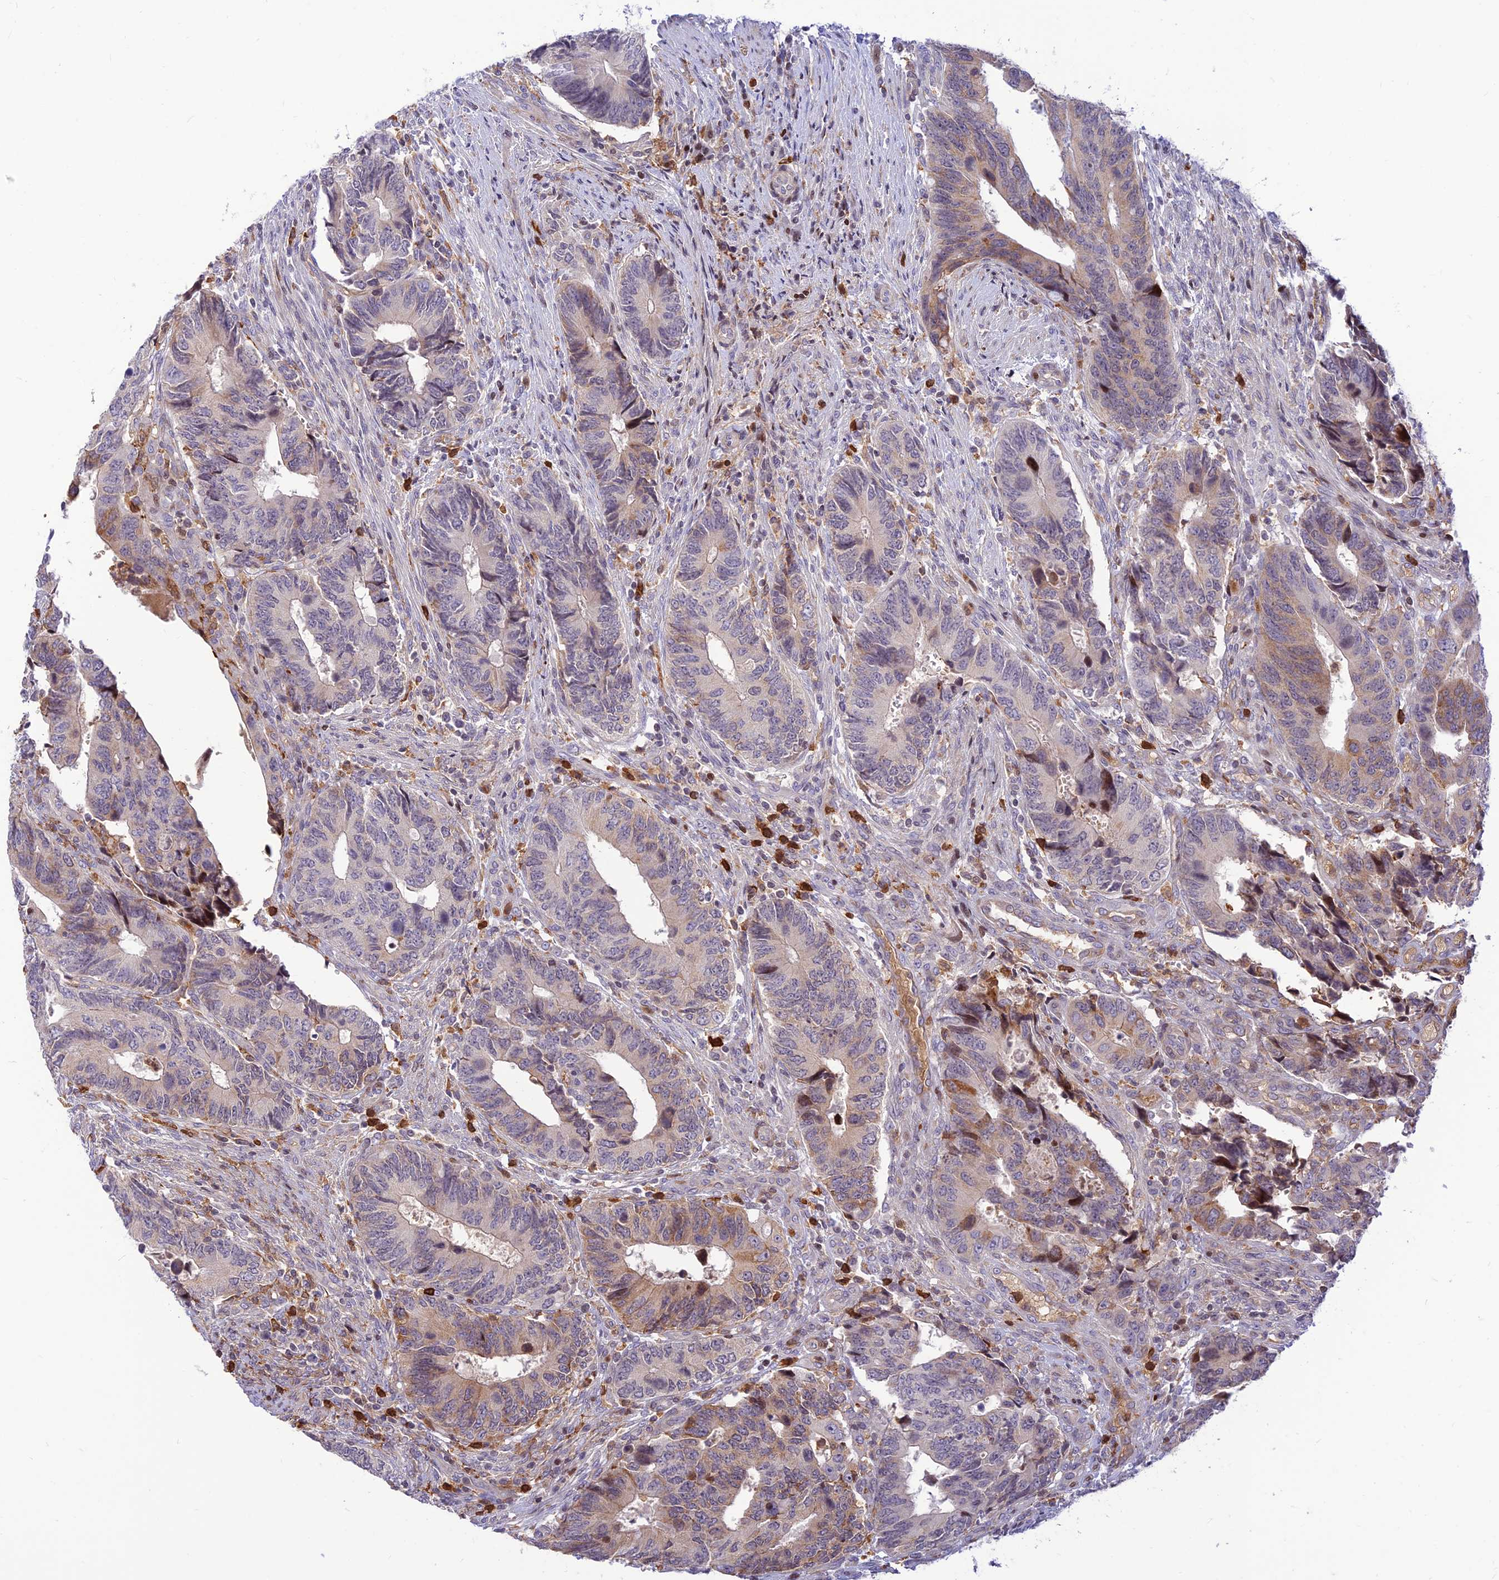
{"staining": {"intensity": "moderate", "quantity": "<25%", "location": "cytoplasmic/membranous"}, "tissue": "colorectal cancer", "cell_type": "Tumor cells", "image_type": "cancer", "snomed": [{"axis": "morphology", "description": "Adenocarcinoma, NOS"}, {"axis": "topography", "description": "Colon"}], "caption": "Adenocarcinoma (colorectal) tissue shows moderate cytoplasmic/membranous staining in approximately <25% of tumor cells, visualized by immunohistochemistry.", "gene": "FAM186B", "patient": {"sex": "male", "age": 87}}